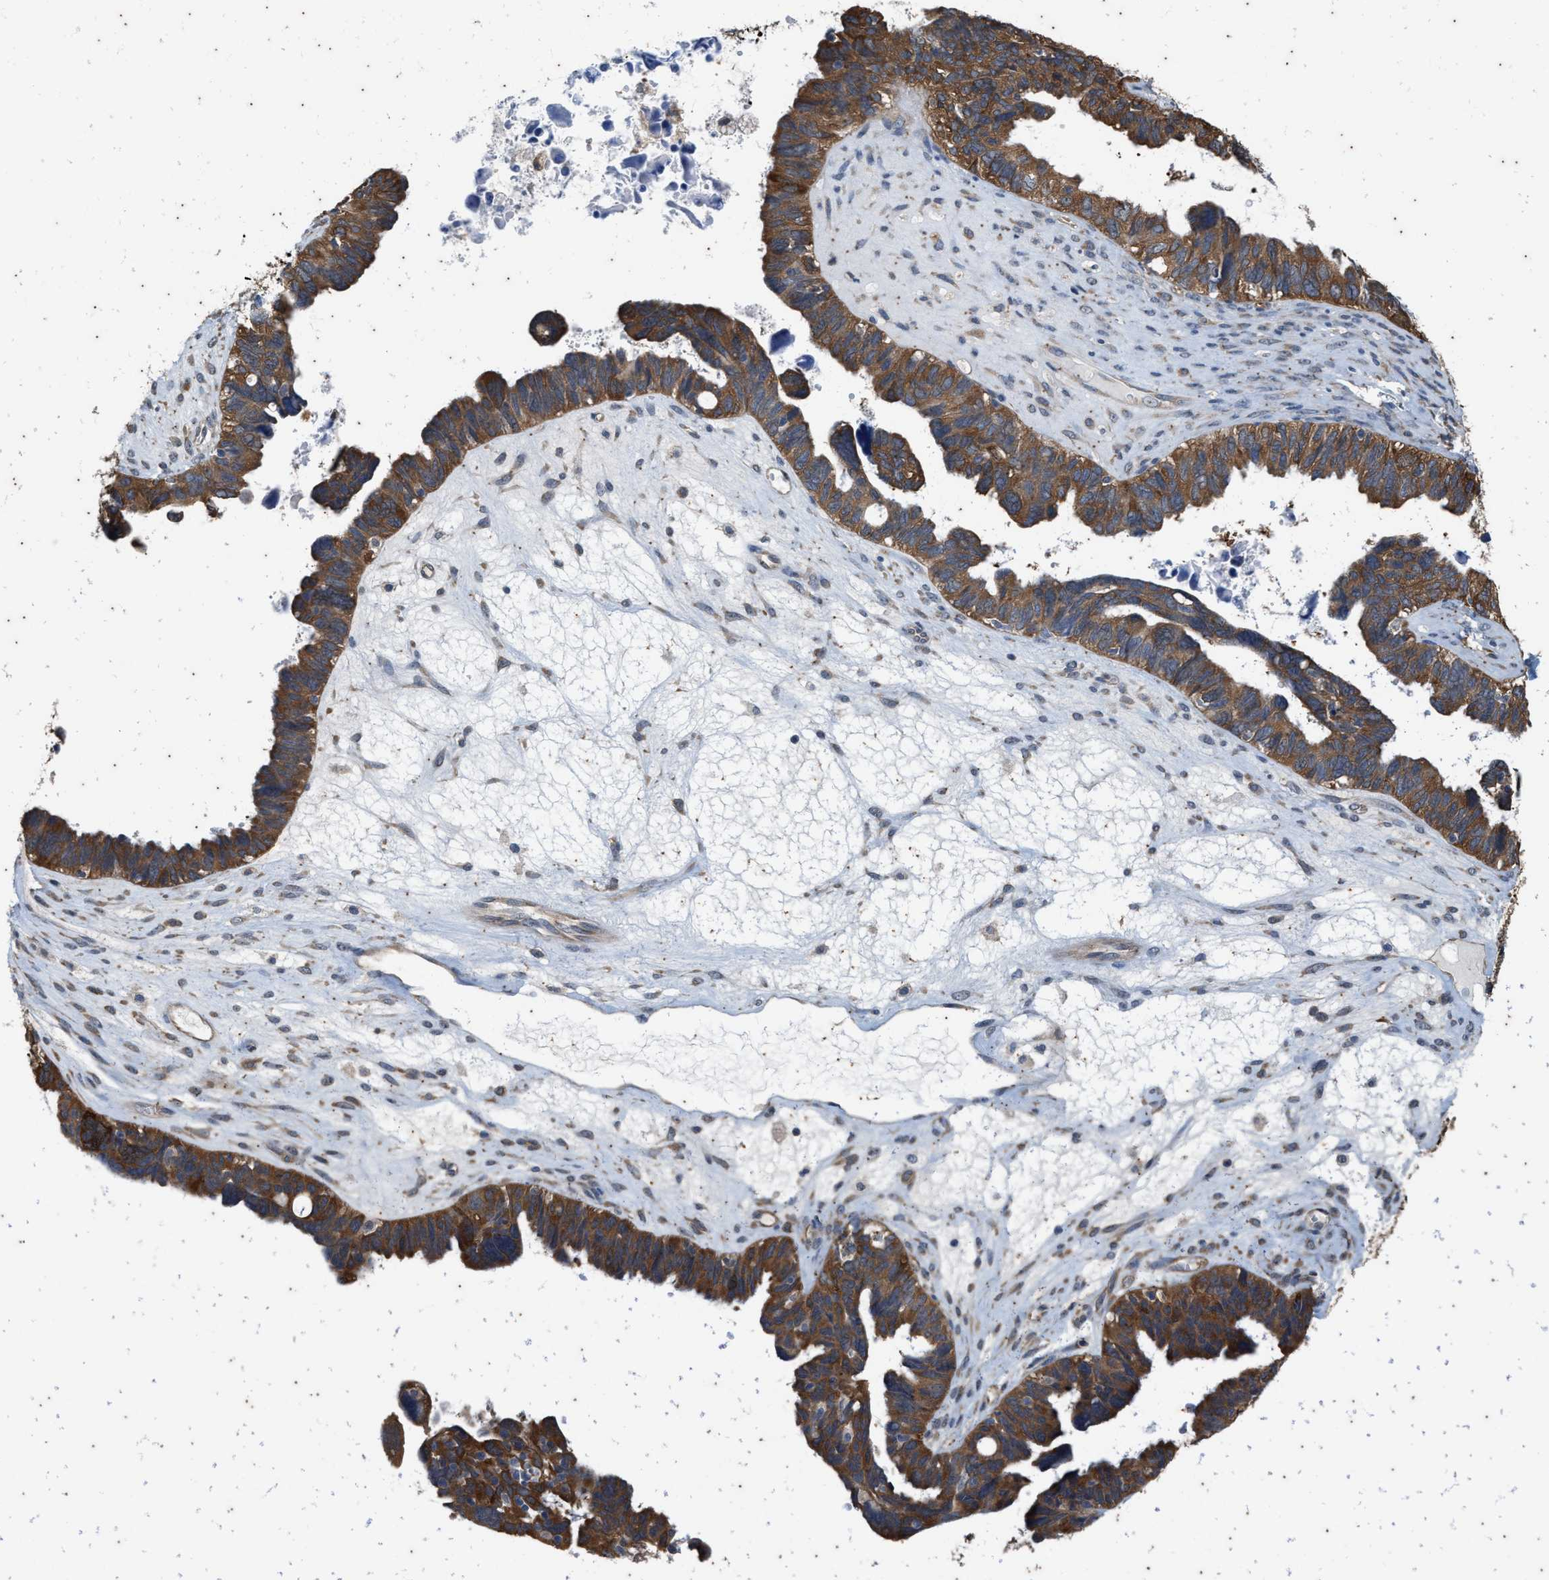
{"staining": {"intensity": "strong", "quantity": ">75%", "location": "cytoplasmic/membranous"}, "tissue": "ovarian cancer", "cell_type": "Tumor cells", "image_type": "cancer", "snomed": [{"axis": "morphology", "description": "Cystadenocarcinoma, serous, NOS"}, {"axis": "topography", "description": "Ovary"}], "caption": "Human ovarian serous cystadenocarcinoma stained for a protein (brown) reveals strong cytoplasmic/membranous positive expression in approximately >75% of tumor cells.", "gene": "COX19", "patient": {"sex": "female", "age": 79}}